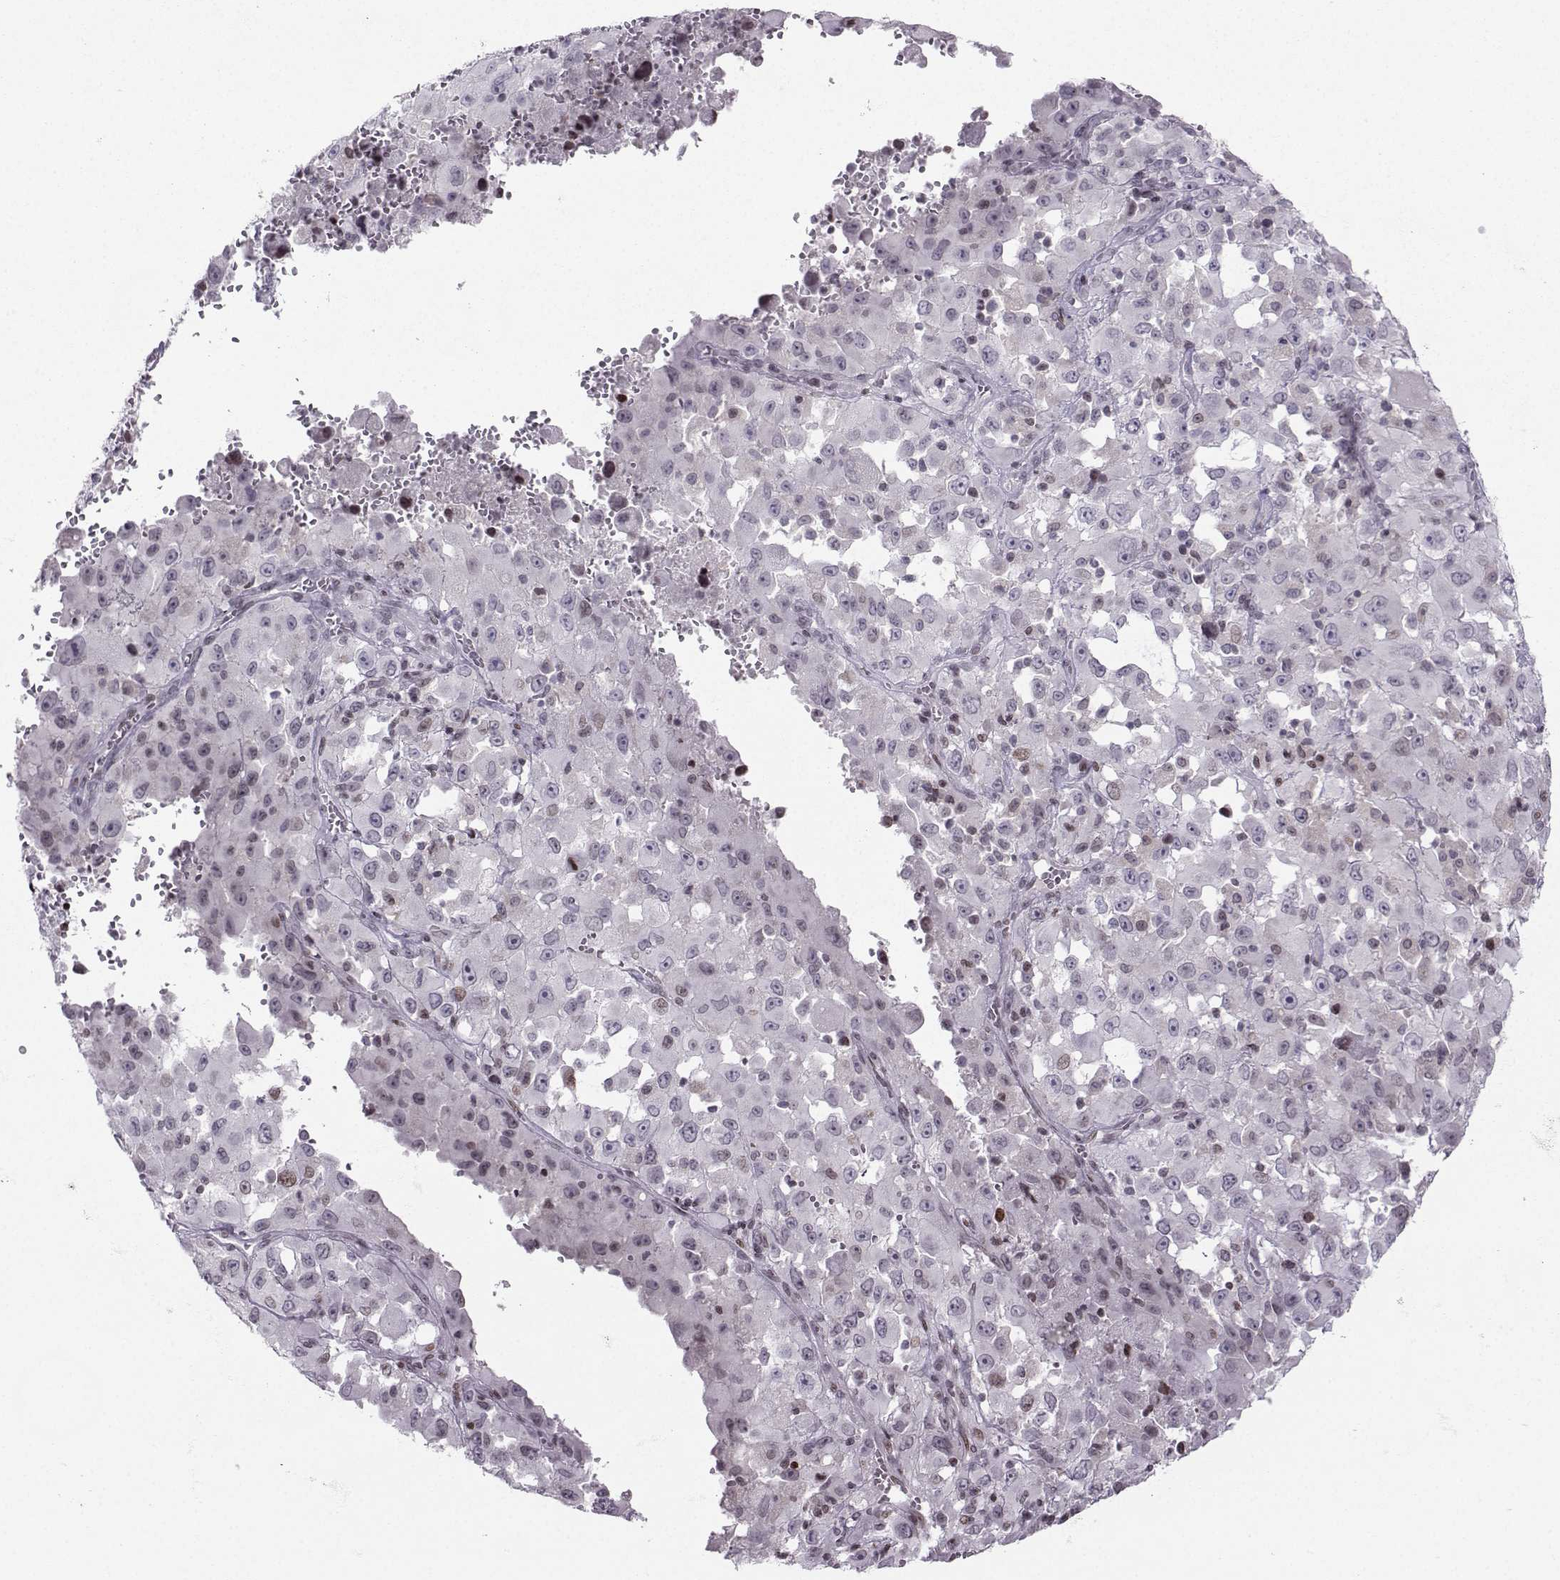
{"staining": {"intensity": "negative", "quantity": "none", "location": "none"}, "tissue": "melanoma", "cell_type": "Tumor cells", "image_type": "cancer", "snomed": [{"axis": "morphology", "description": "Malignant melanoma, Metastatic site"}, {"axis": "topography", "description": "Soft tissue"}], "caption": "Malignant melanoma (metastatic site) was stained to show a protein in brown. There is no significant staining in tumor cells. The staining is performed using DAB brown chromogen with nuclei counter-stained in using hematoxylin.", "gene": "ZNF19", "patient": {"sex": "male", "age": 50}}